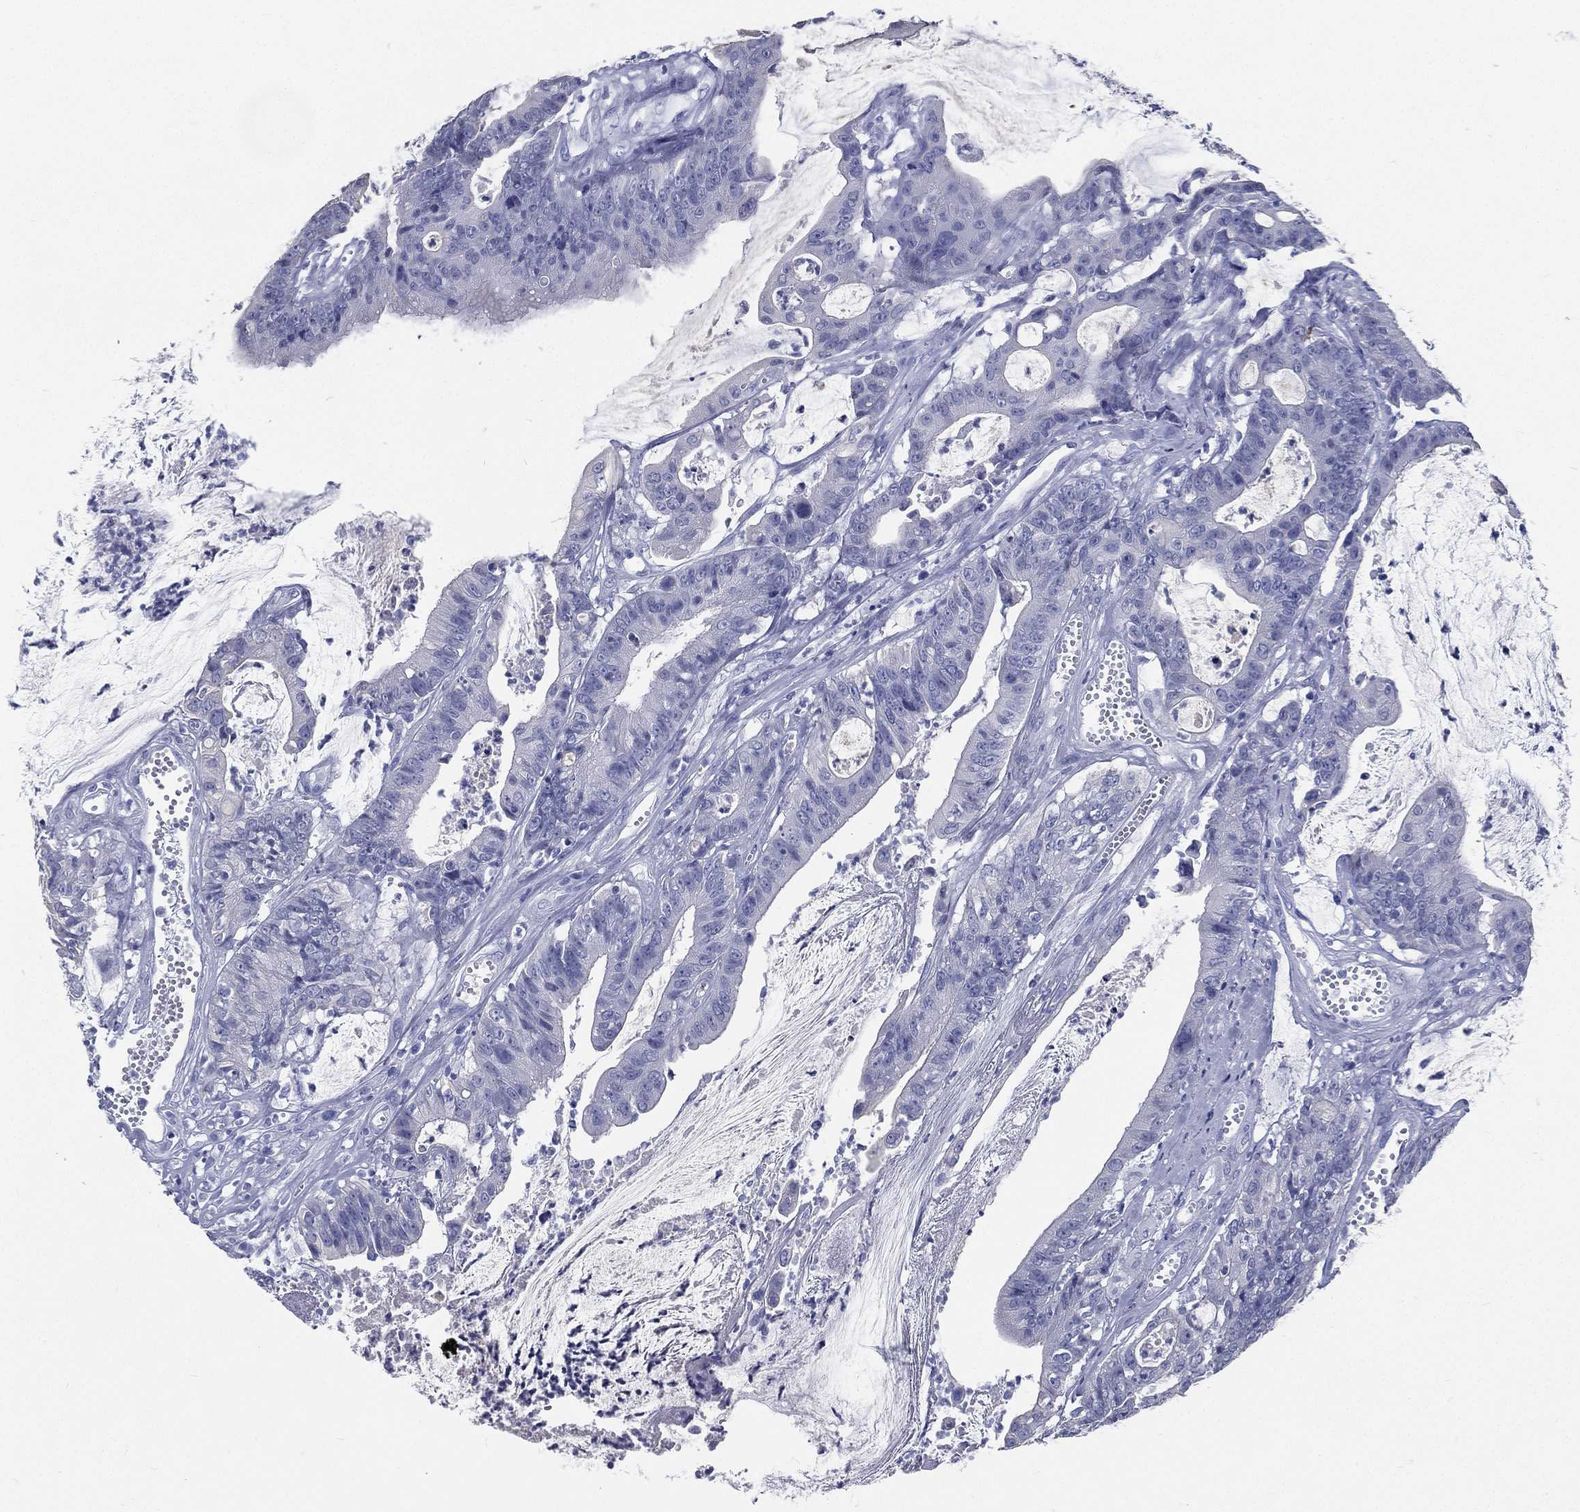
{"staining": {"intensity": "negative", "quantity": "none", "location": "none"}, "tissue": "colorectal cancer", "cell_type": "Tumor cells", "image_type": "cancer", "snomed": [{"axis": "morphology", "description": "Adenocarcinoma, NOS"}, {"axis": "topography", "description": "Colon"}], "caption": "Colorectal cancer was stained to show a protein in brown. There is no significant positivity in tumor cells.", "gene": "RSPH4A", "patient": {"sex": "female", "age": 69}}